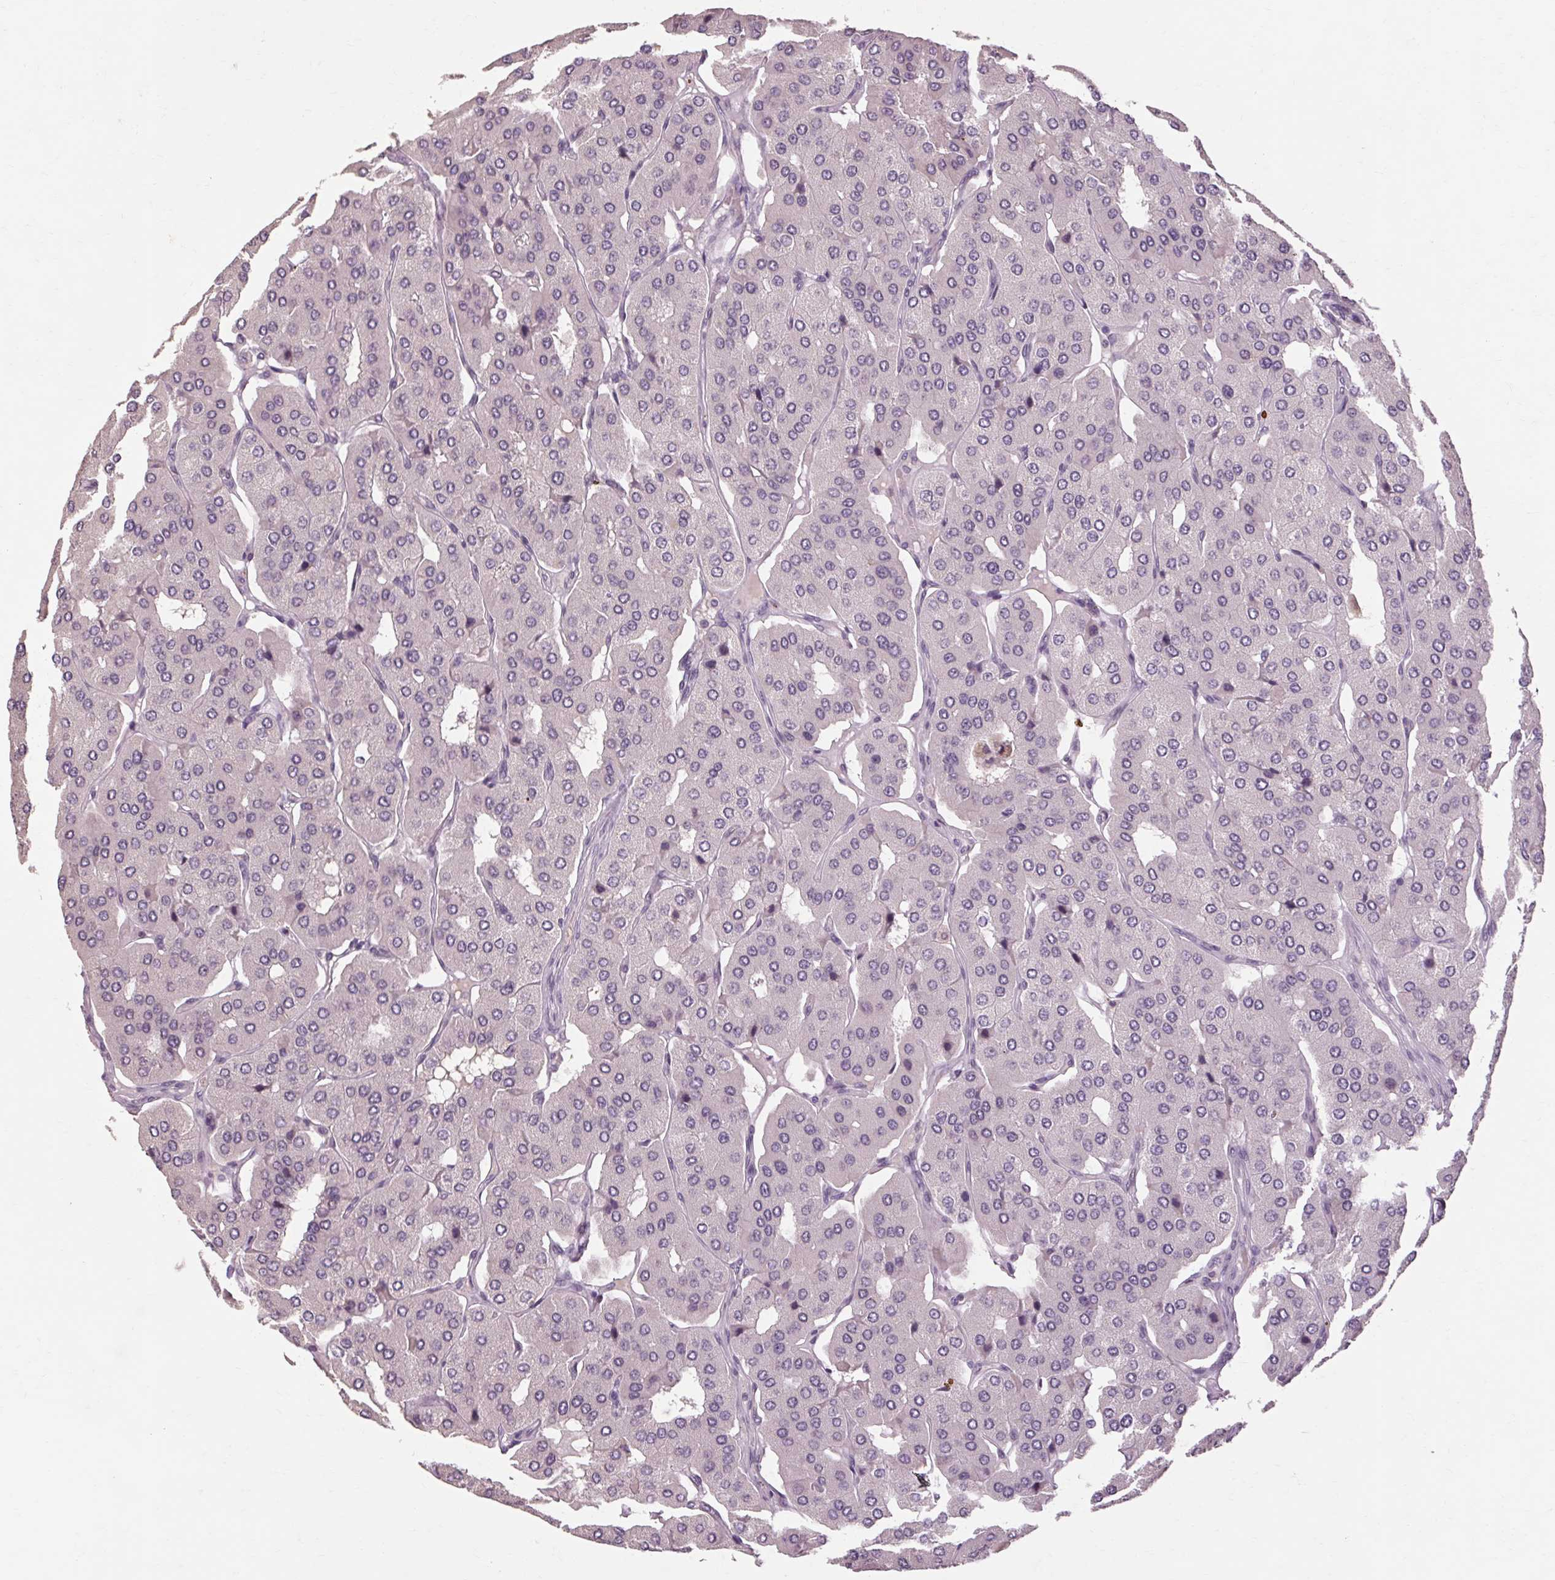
{"staining": {"intensity": "negative", "quantity": "none", "location": "none"}, "tissue": "parathyroid gland", "cell_type": "Glandular cells", "image_type": "normal", "snomed": [{"axis": "morphology", "description": "Normal tissue, NOS"}, {"axis": "morphology", "description": "Adenoma, NOS"}, {"axis": "topography", "description": "Parathyroid gland"}], "caption": "This micrograph is of benign parathyroid gland stained with immunohistochemistry to label a protein in brown with the nuclei are counter-stained blue. There is no expression in glandular cells.", "gene": "POMC", "patient": {"sex": "female", "age": 86}}